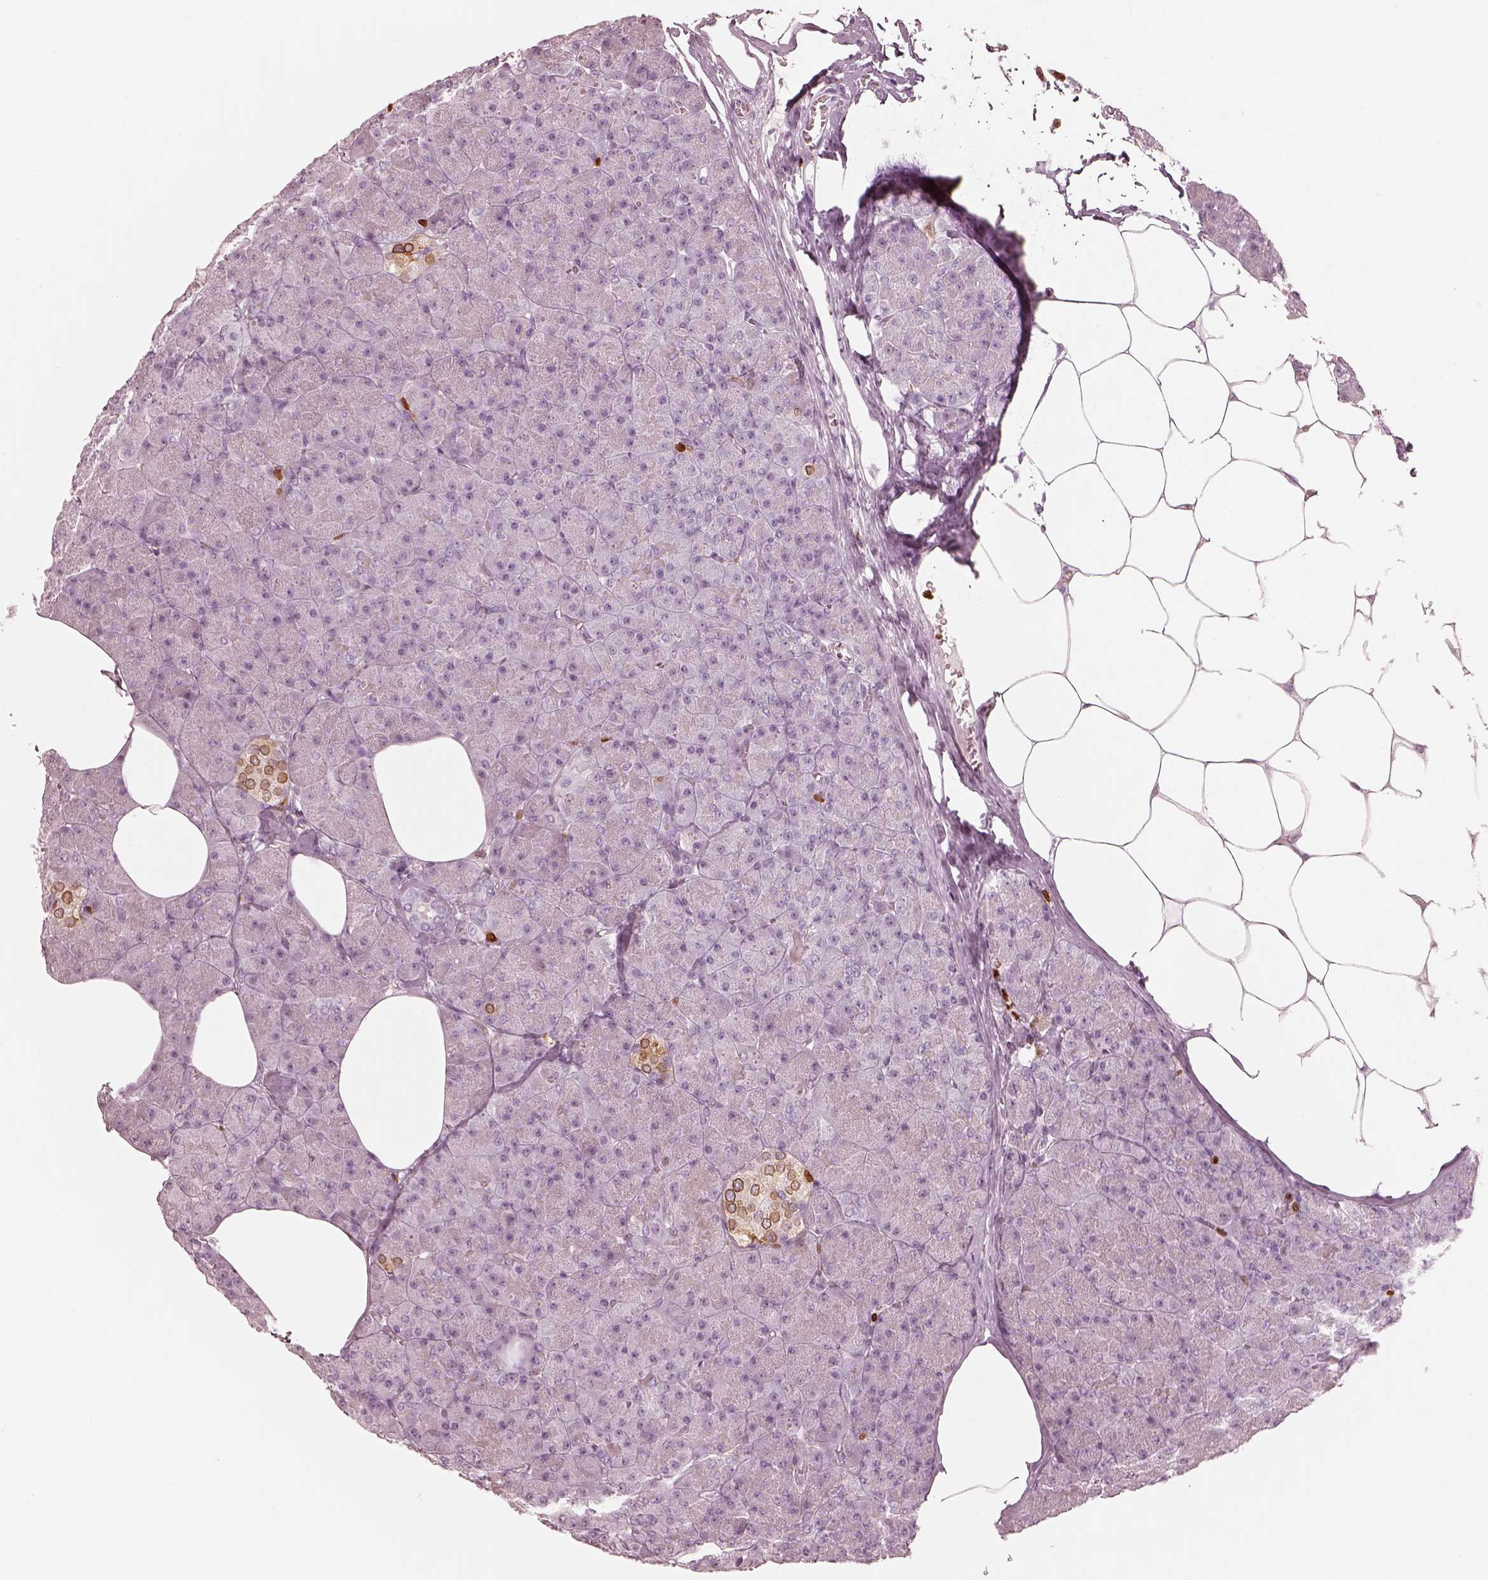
{"staining": {"intensity": "negative", "quantity": "none", "location": "none"}, "tissue": "pancreas", "cell_type": "Exocrine glandular cells", "image_type": "normal", "snomed": [{"axis": "morphology", "description": "Normal tissue, NOS"}, {"axis": "topography", "description": "Pancreas"}], "caption": "The histopathology image demonstrates no significant positivity in exocrine glandular cells of pancreas. (Brightfield microscopy of DAB immunohistochemistry at high magnification).", "gene": "ALOX5", "patient": {"sex": "female", "age": 45}}